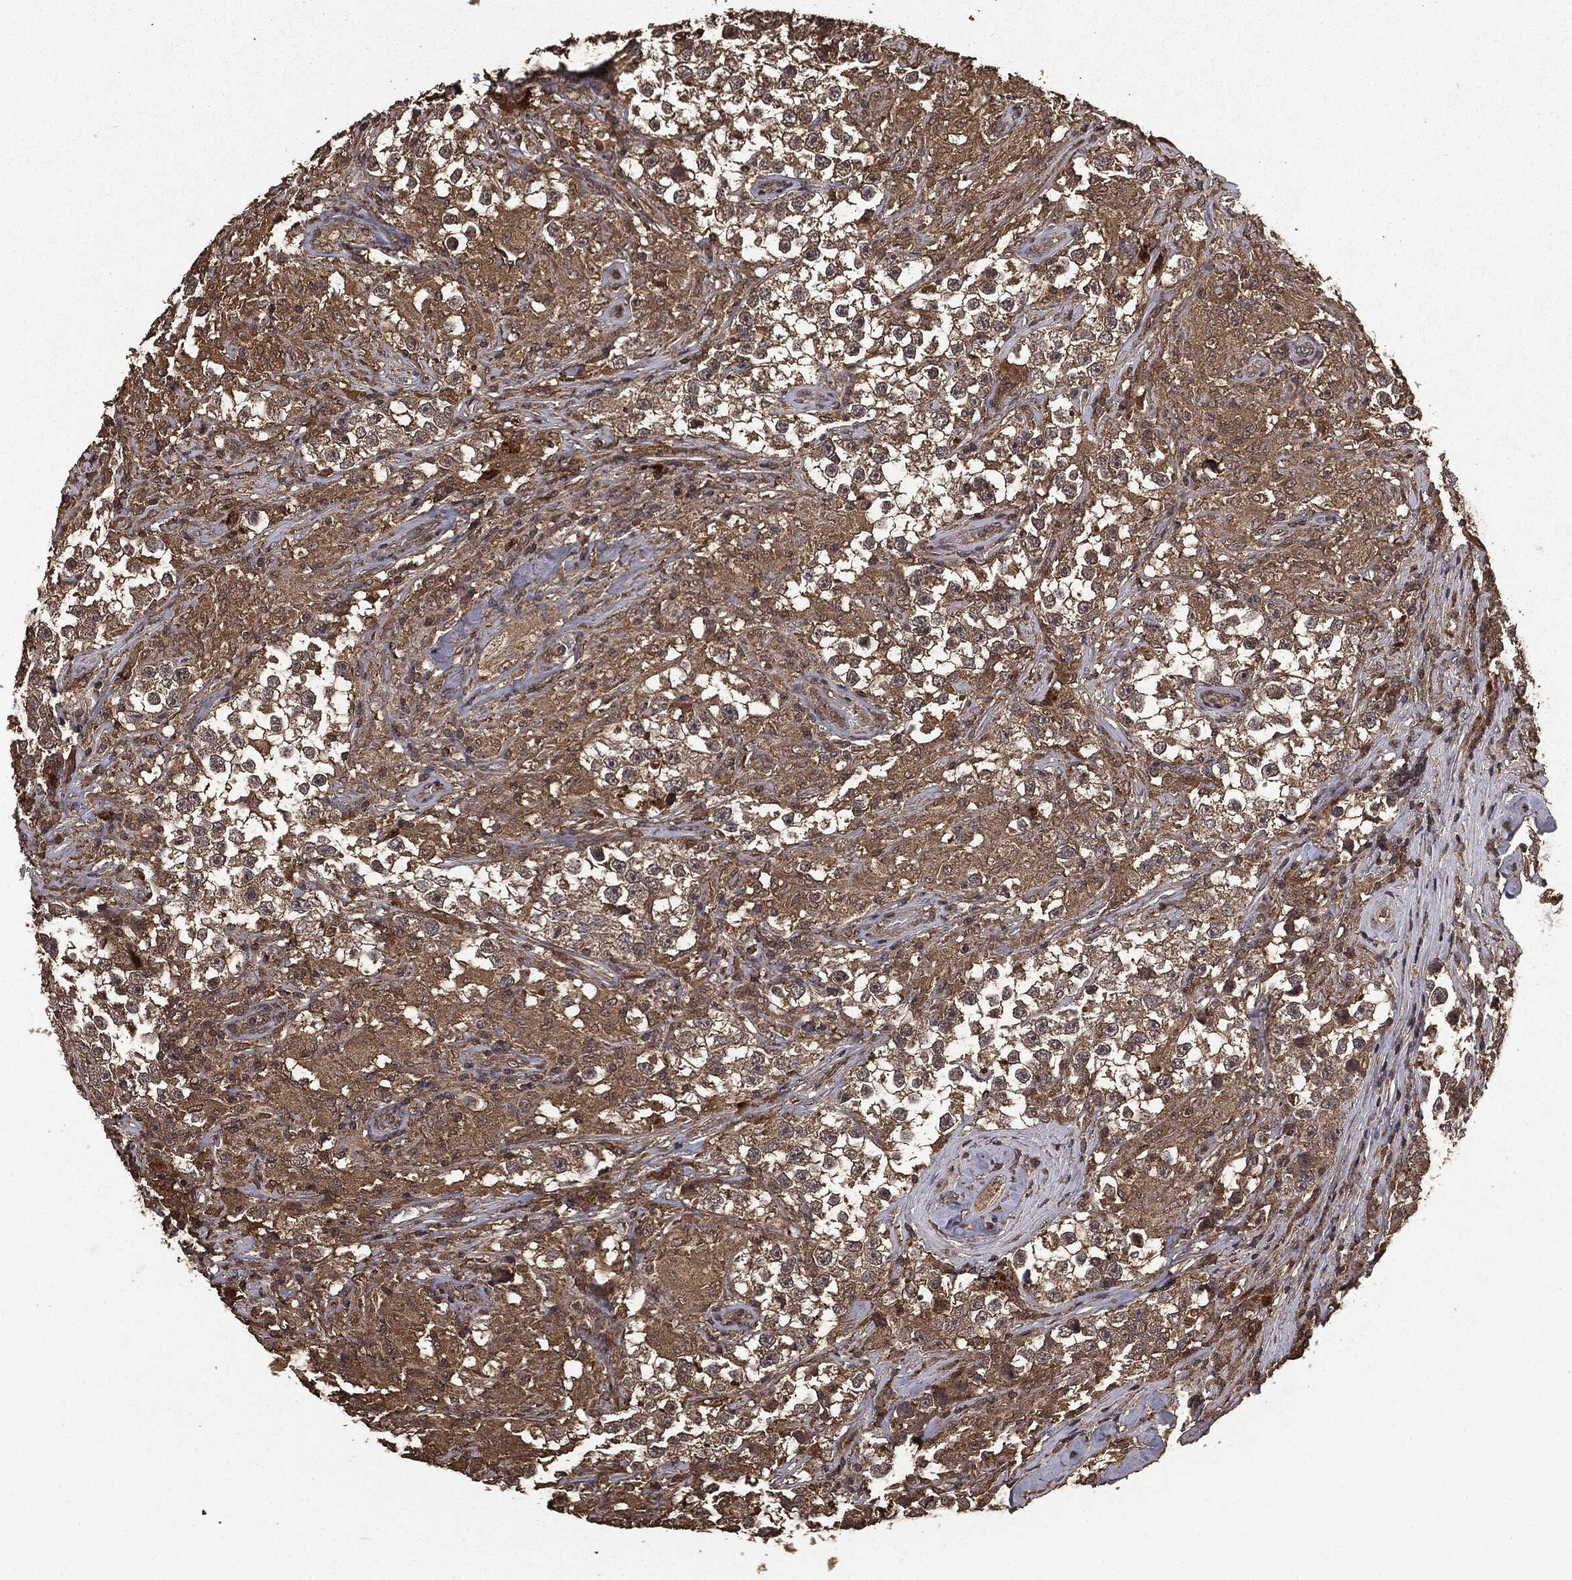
{"staining": {"intensity": "moderate", "quantity": ">75%", "location": "cytoplasmic/membranous"}, "tissue": "testis cancer", "cell_type": "Tumor cells", "image_type": "cancer", "snomed": [{"axis": "morphology", "description": "Seminoma, NOS"}, {"axis": "topography", "description": "Testis"}], "caption": "Human testis cancer (seminoma) stained with a protein marker displays moderate staining in tumor cells.", "gene": "NME1", "patient": {"sex": "male", "age": 46}}